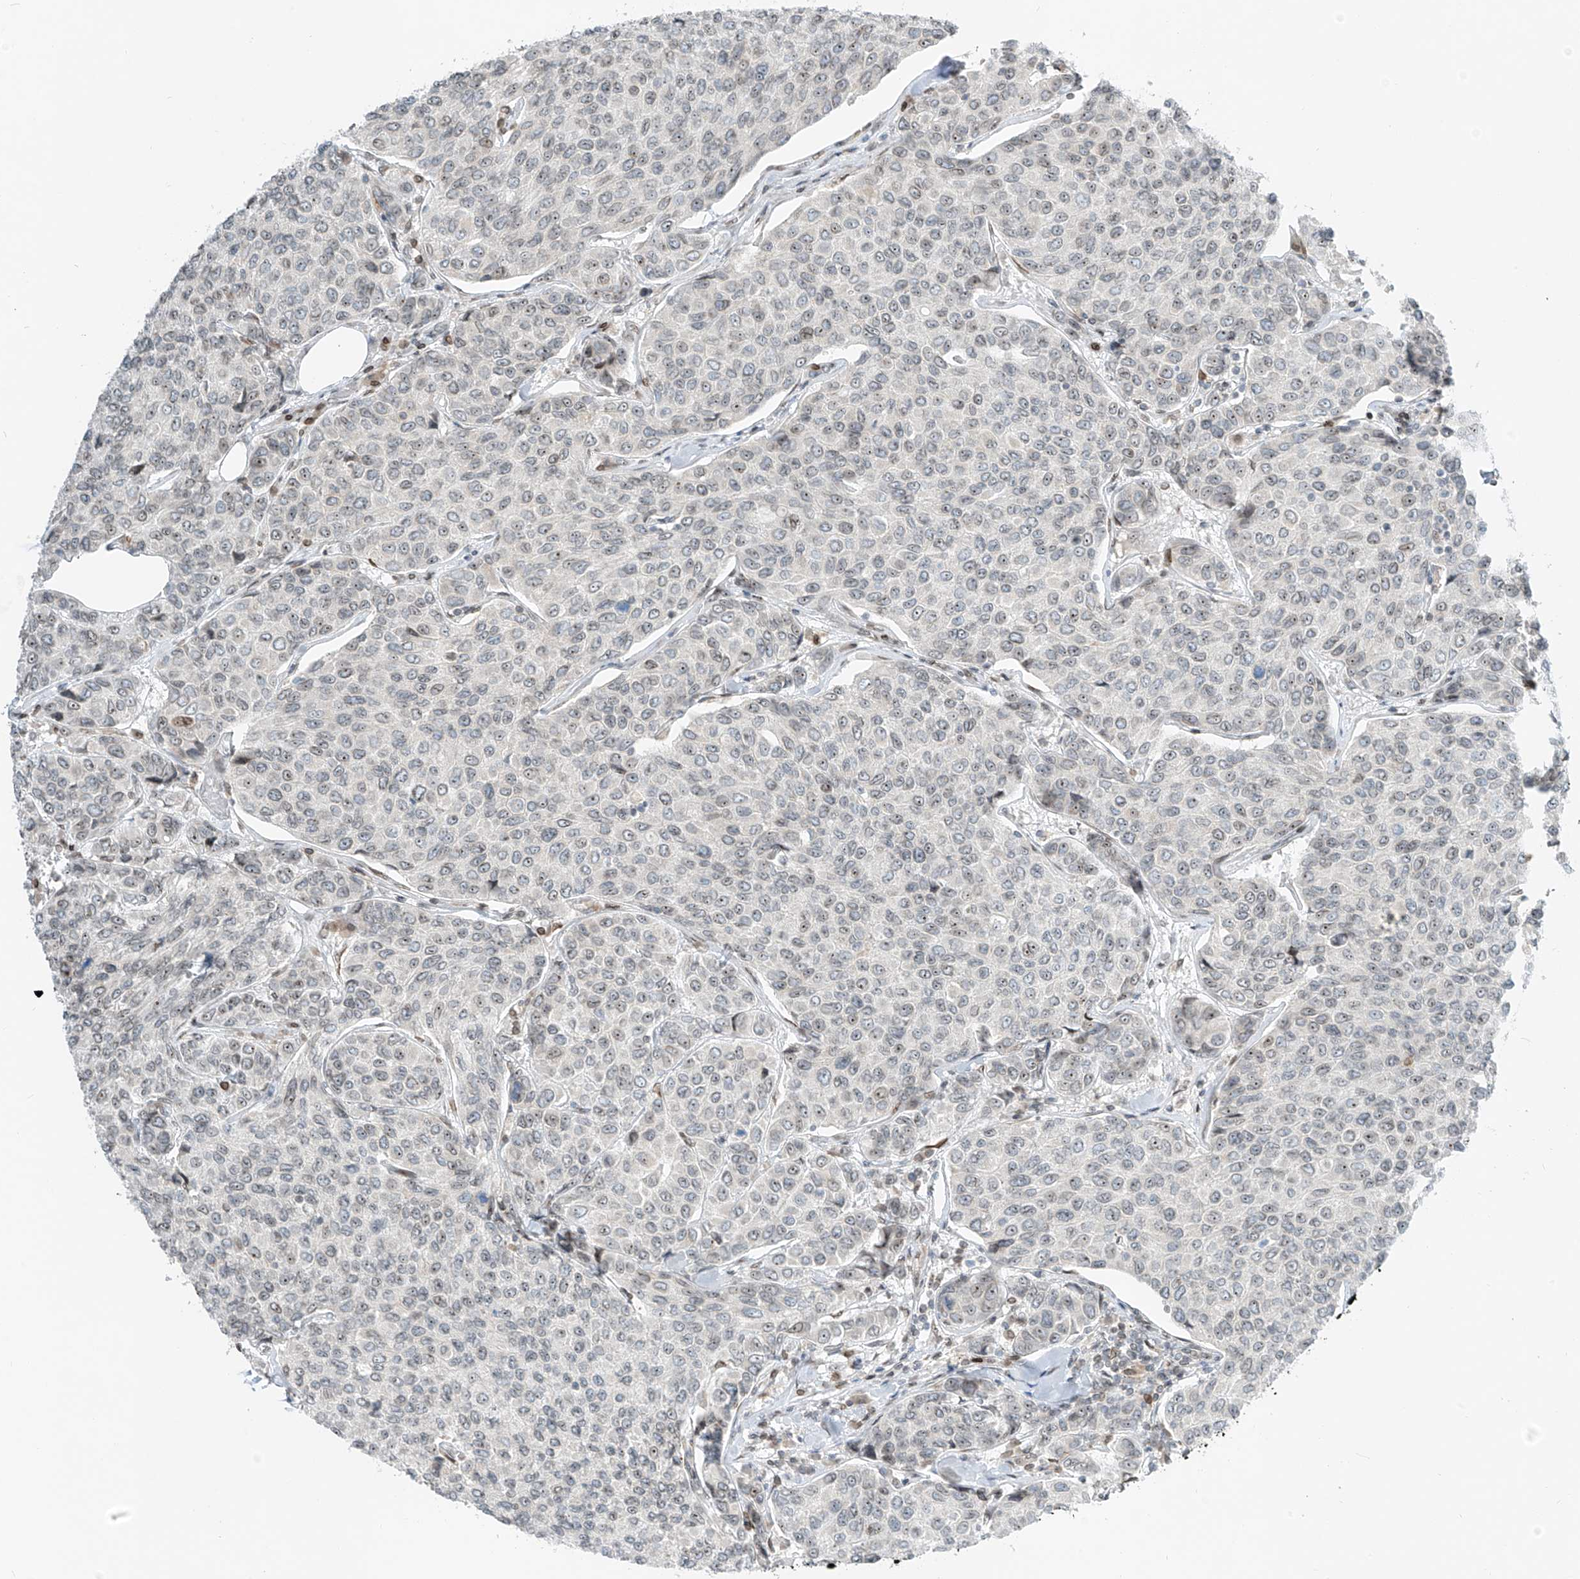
{"staining": {"intensity": "weak", "quantity": "25%-75%", "location": "nuclear"}, "tissue": "breast cancer", "cell_type": "Tumor cells", "image_type": "cancer", "snomed": [{"axis": "morphology", "description": "Duct carcinoma"}, {"axis": "topography", "description": "Breast"}], "caption": "The image shows staining of invasive ductal carcinoma (breast), revealing weak nuclear protein staining (brown color) within tumor cells. (brown staining indicates protein expression, while blue staining denotes nuclei).", "gene": "SAMD15", "patient": {"sex": "female", "age": 55}}